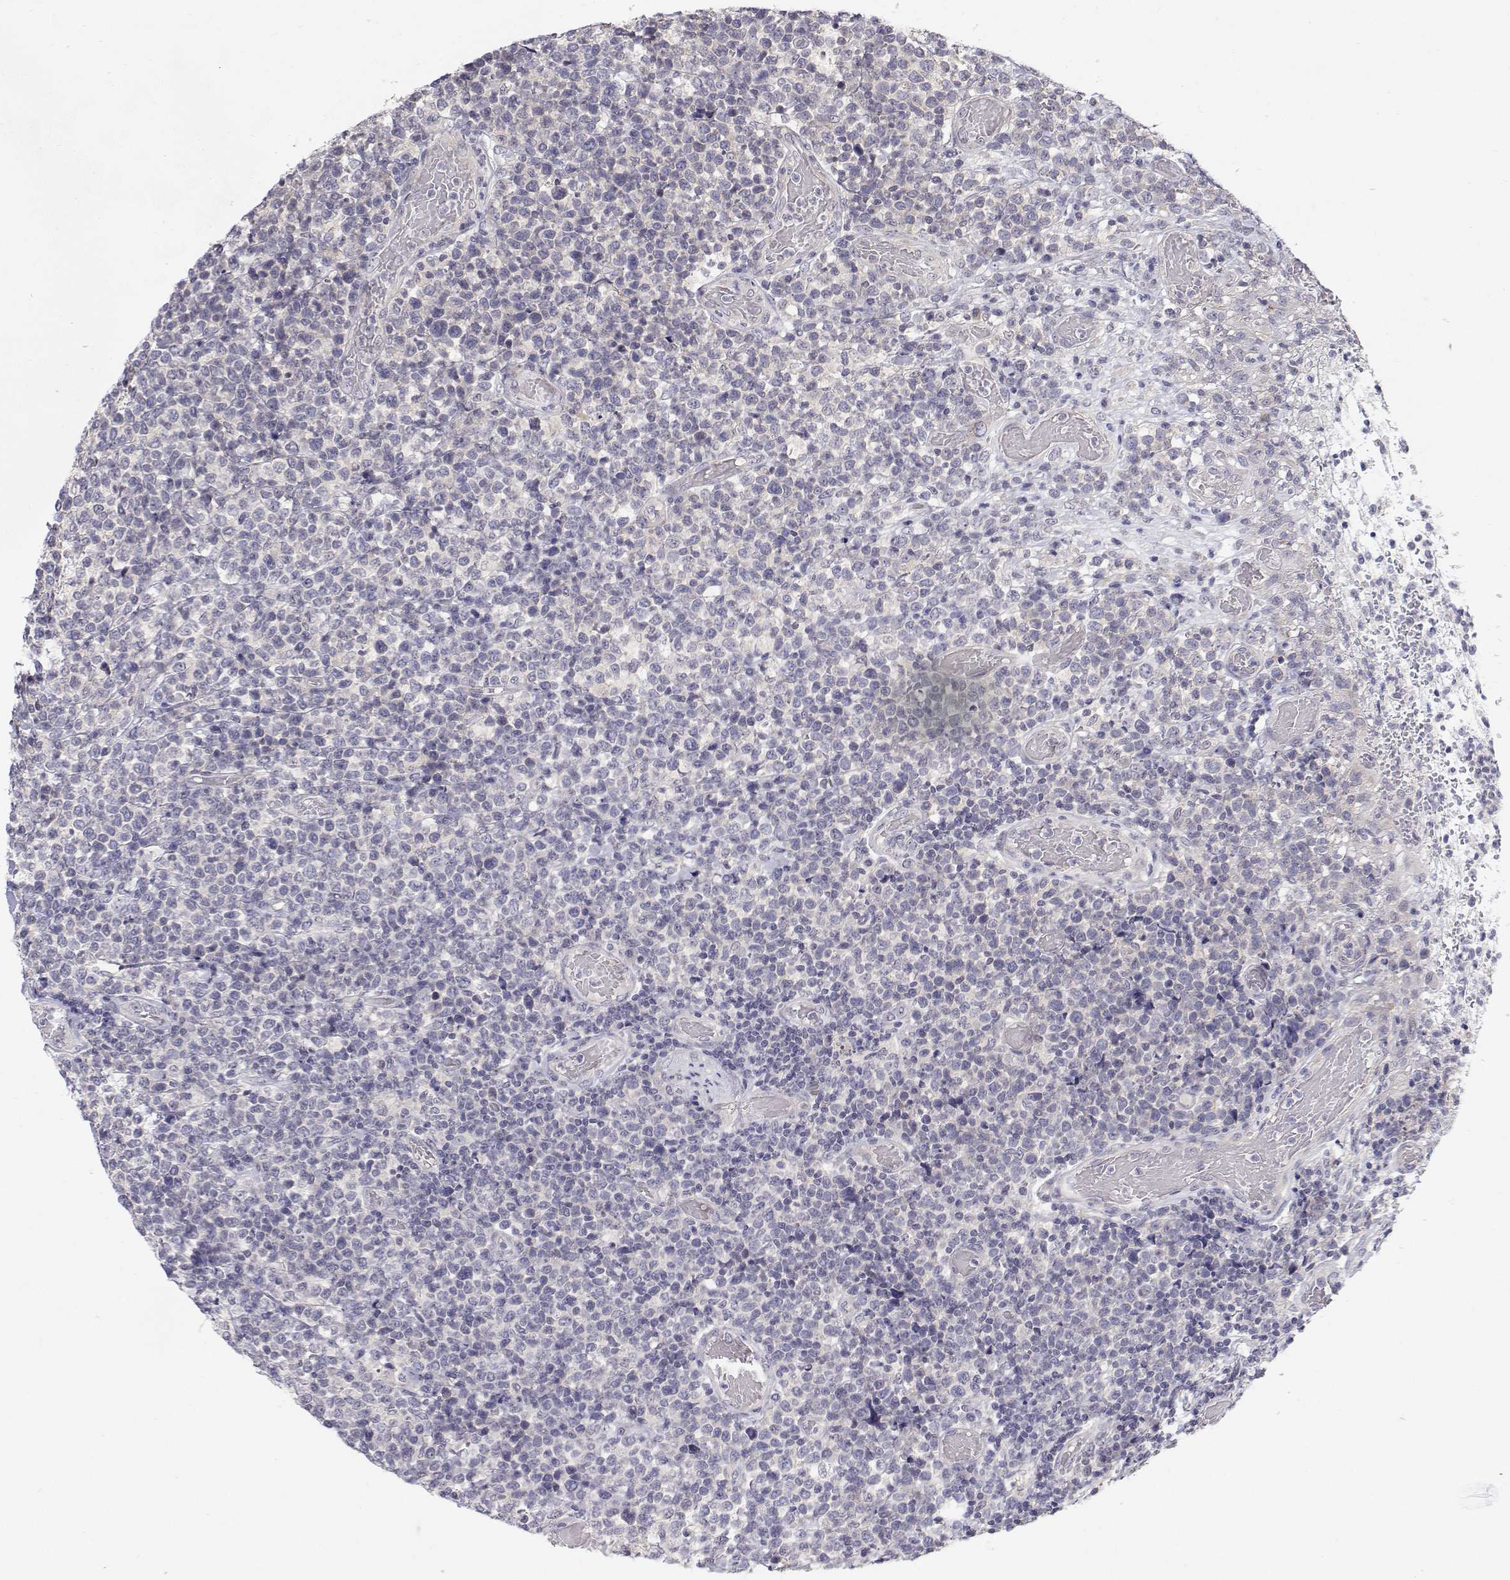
{"staining": {"intensity": "negative", "quantity": "none", "location": "none"}, "tissue": "lymphoma", "cell_type": "Tumor cells", "image_type": "cancer", "snomed": [{"axis": "morphology", "description": "Malignant lymphoma, non-Hodgkin's type, High grade"}, {"axis": "topography", "description": "Soft tissue"}], "caption": "This is an immunohistochemistry photomicrograph of human high-grade malignant lymphoma, non-Hodgkin's type. There is no staining in tumor cells.", "gene": "MYPN", "patient": {"sex": "female", "age": 56}}